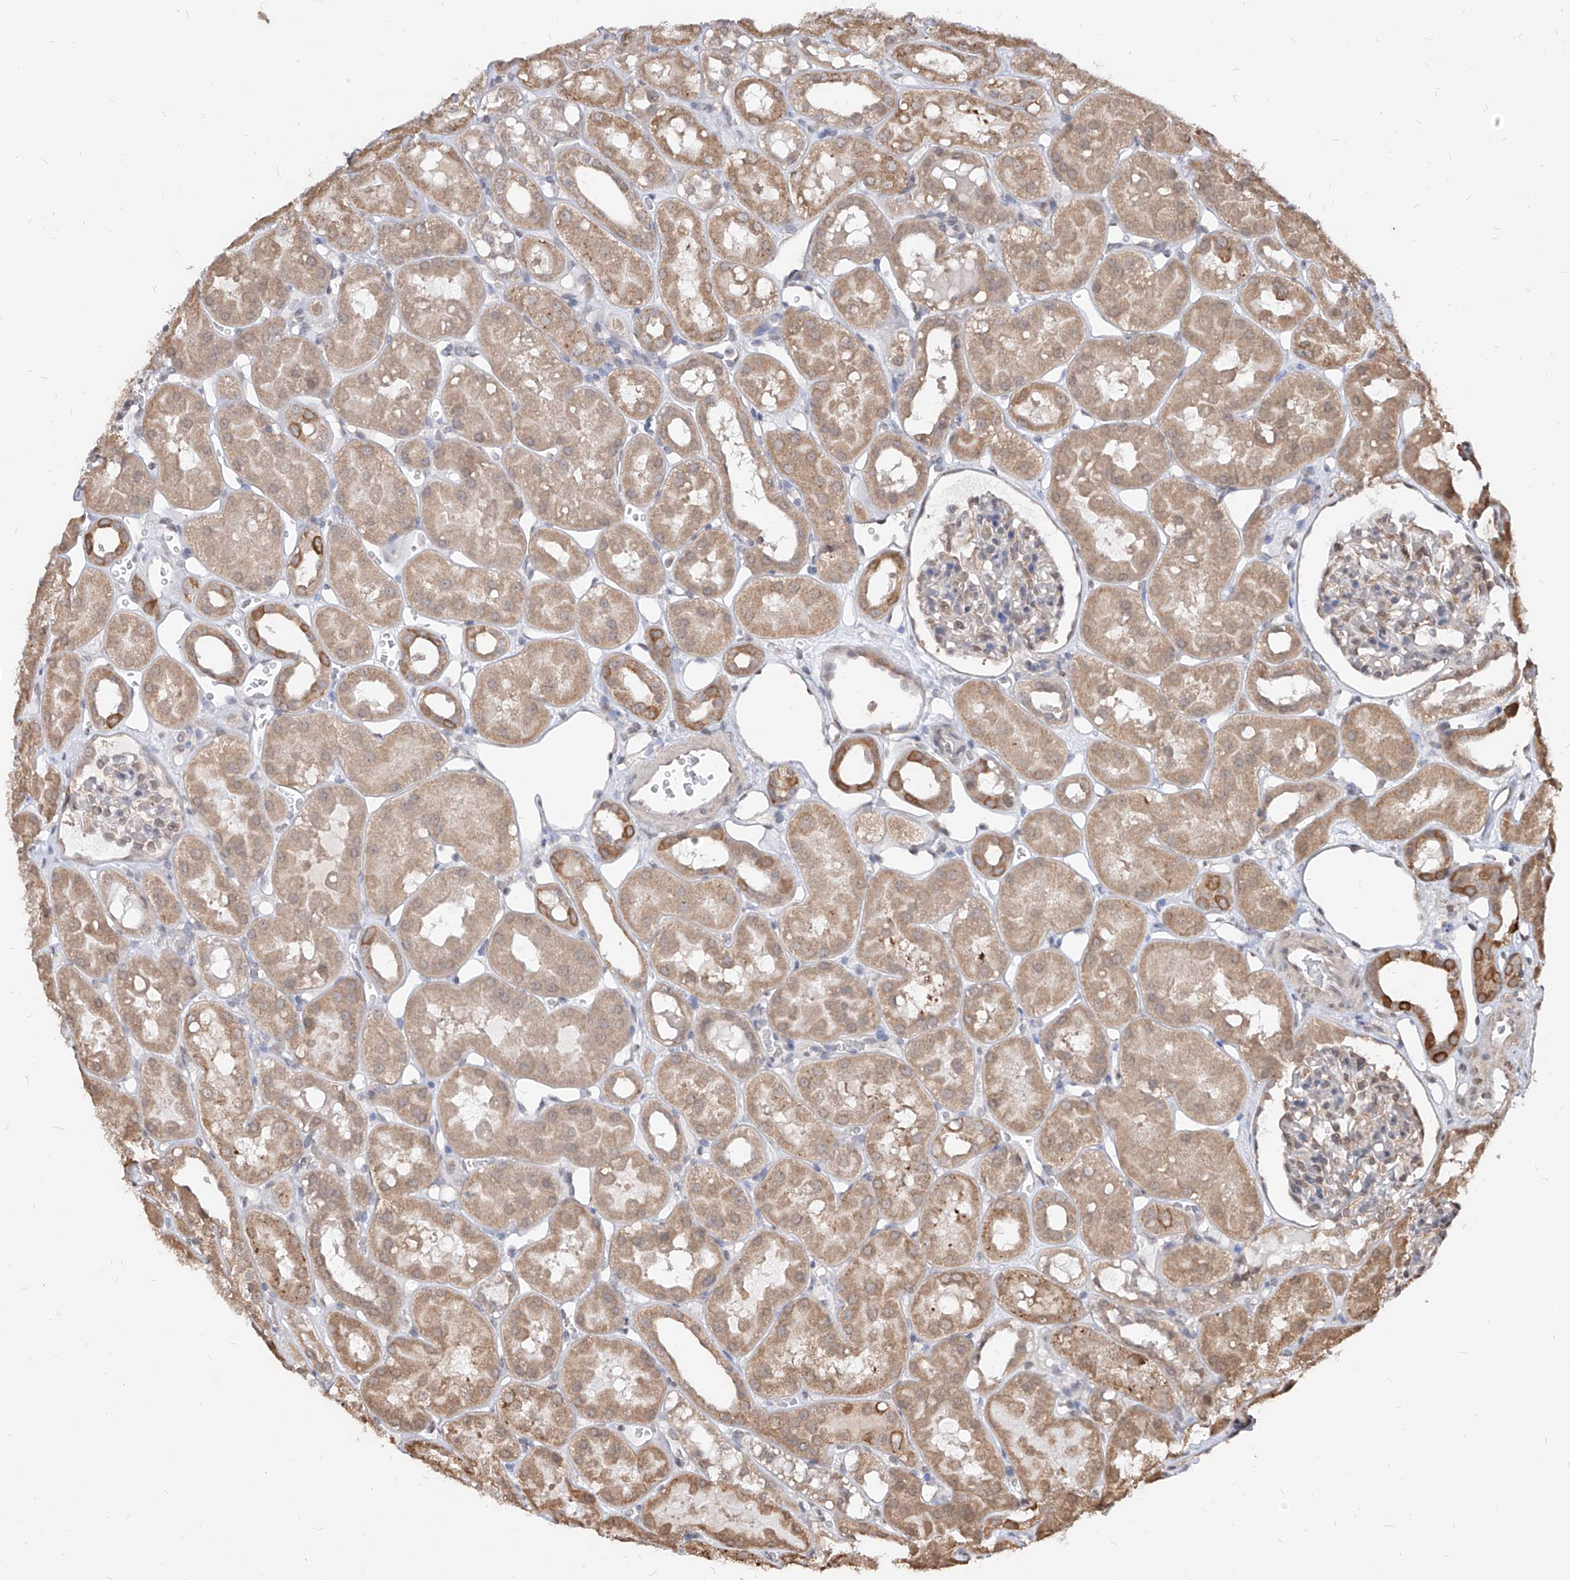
{"staining": {"intensity": "weak", "quantity": "<25%", "location": "cytoplasmic/membranous"}, "tissue": "kidney", "cell_type": "Cells in glomeruli", "image_type": "normal", "snomed": [{"axis": "morphology", "description": "Normal tissue, NOS"}, {"axis": "topography", "description": "Kidney"}], "caption": "There is no significant positivity in cells in glomeruli of kidney. (Brightfield microscopy of DAB (3,3'-diaminobenzidine) immunohistochemistry at high magnification).", "gene": "C8orf82", "patient": {"sex": "male", "age": 16}}